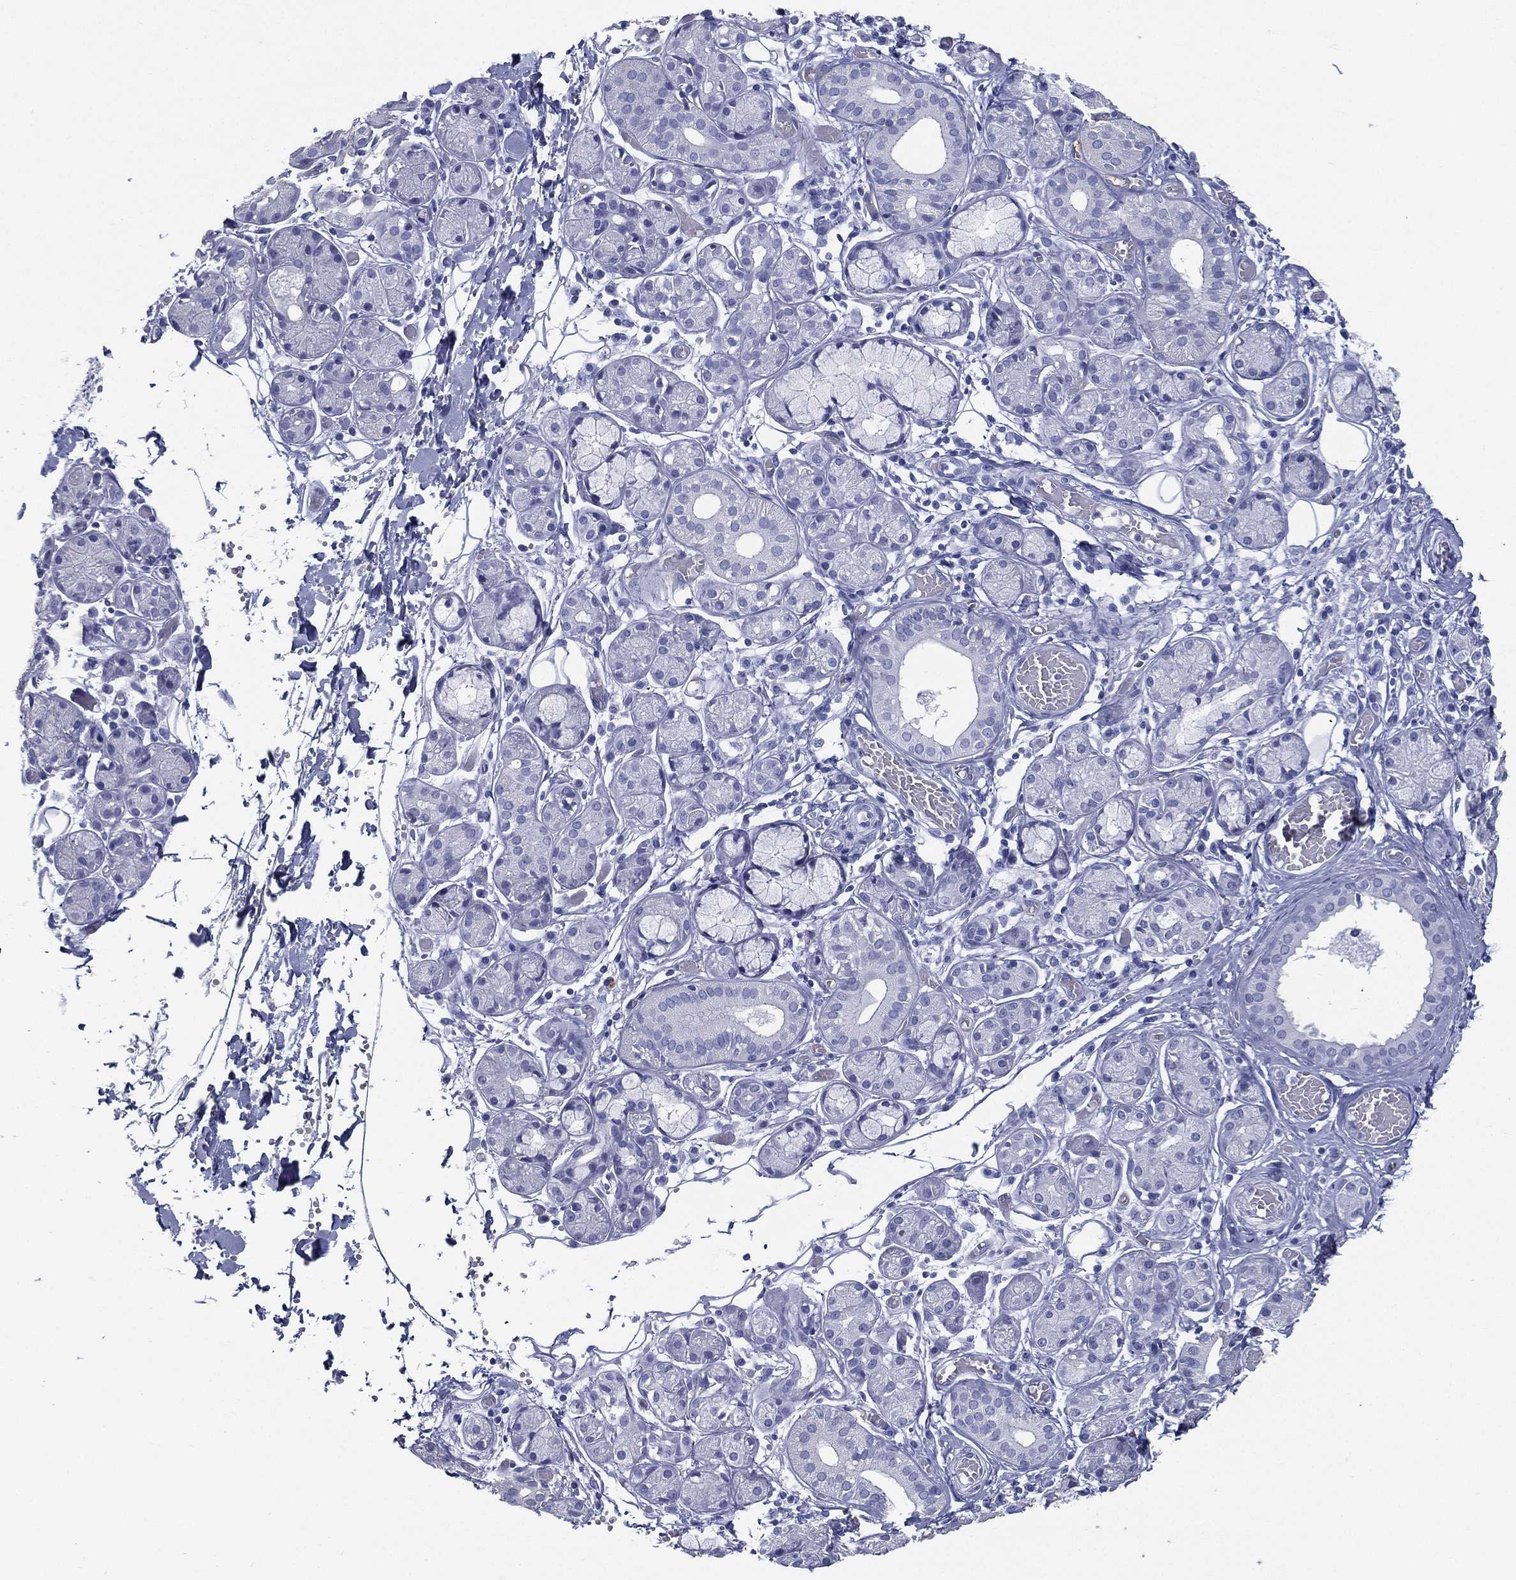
{"staining": {"intensity": "negative", "quantity": "none", "location": "none"}, "tissue": "salivary gland", "cell_type": "Glandular cells", "image_type": "normal", "snomed": [{"axis": "morphology", "description": "Normal tissue, NOS"}, {"axis": "topography", "description": "Salivary gland"}, {"axis": "topography", "description": "Peripheral nerve tissue"}], "caption": "Image shows no protein expression in glandular cells of unremarkable salivary gland.", "gene": "RSPH4A", "patient": {"sex": "male", "age": 71}}